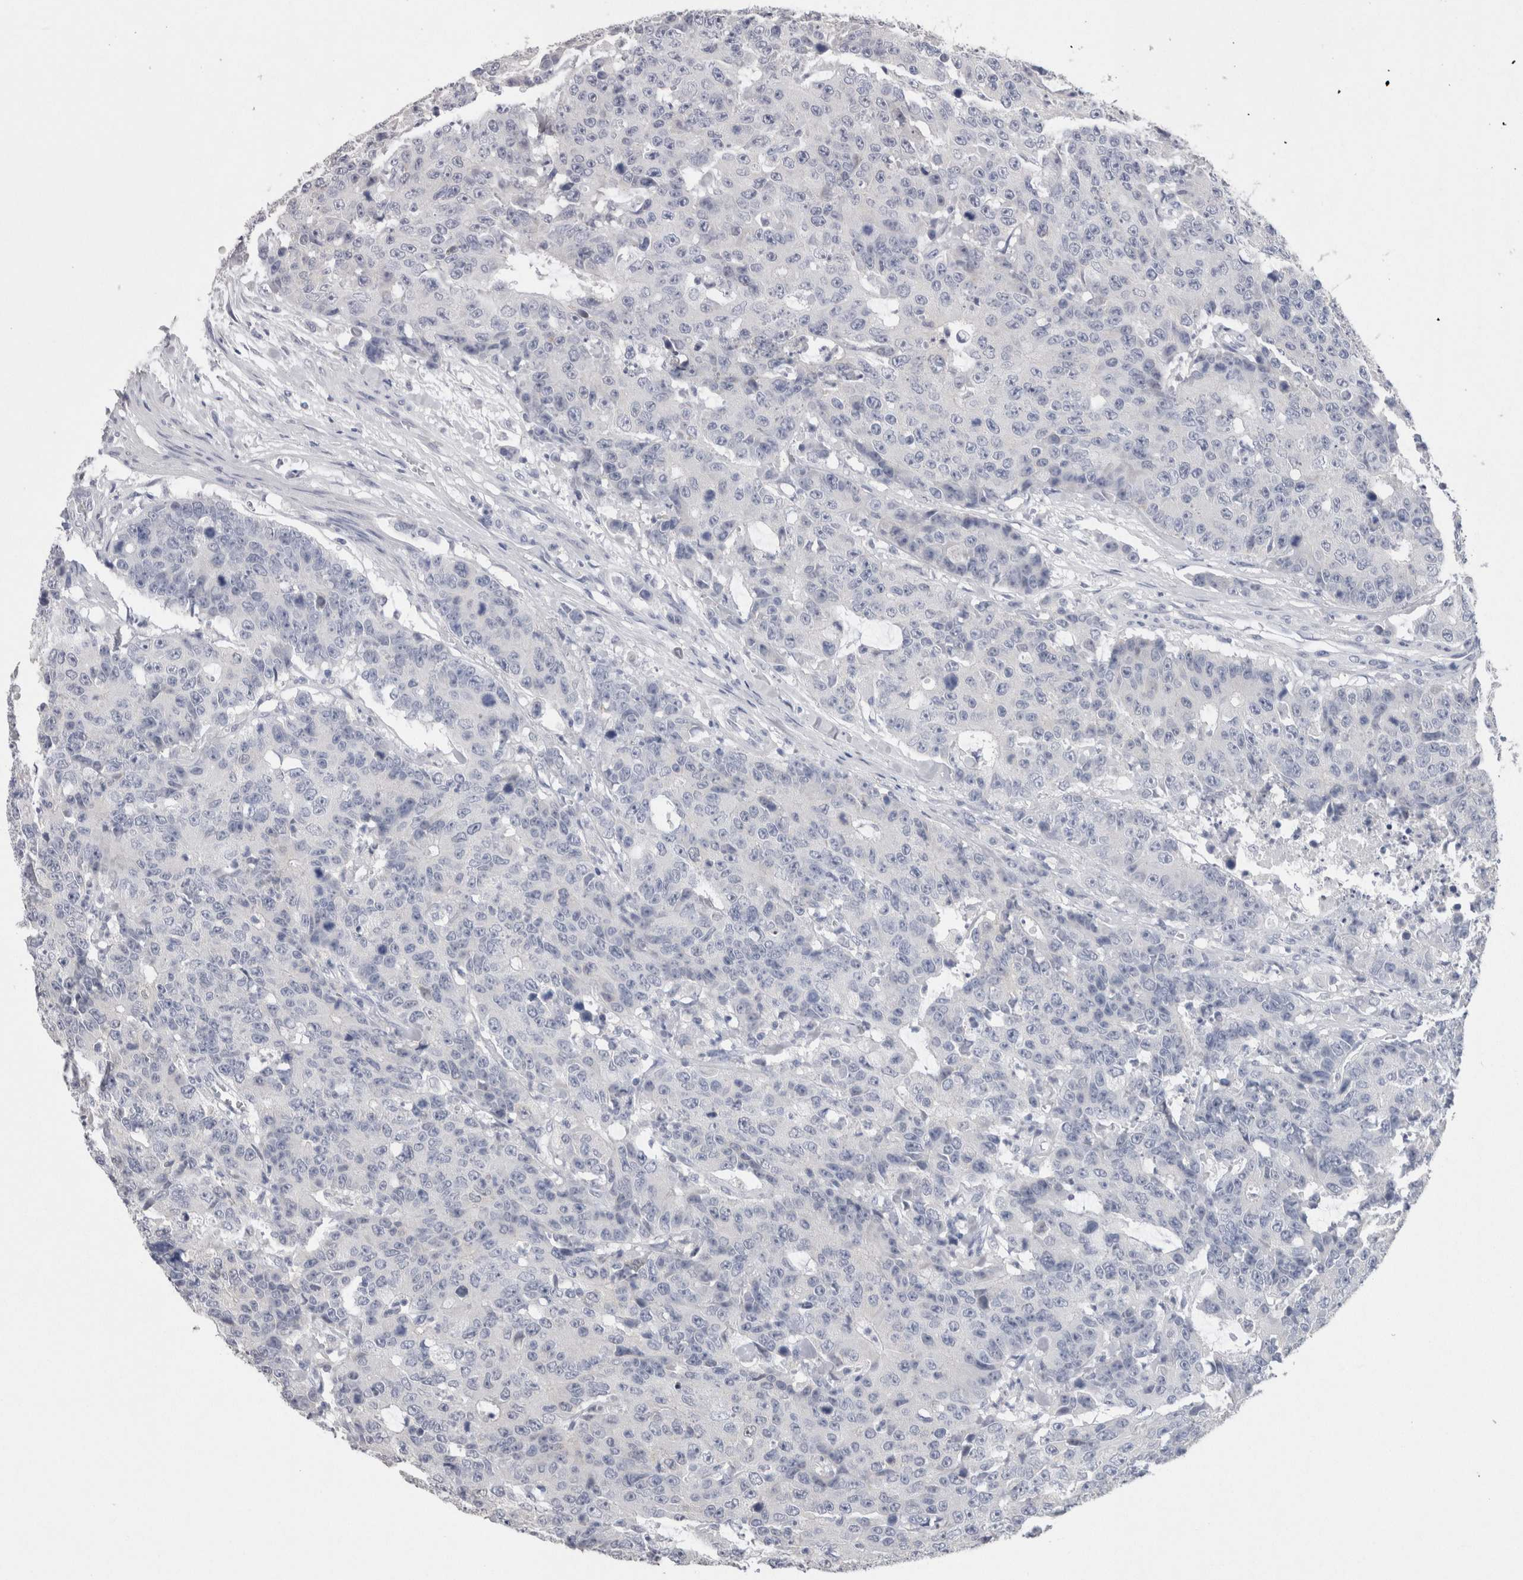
{"staining": {"intensity": "negative", "quantity": "none", "location": "none"}, "tissue": "colorectal cancer", "cell_type": "Tumor cells", "image_type": "cancer", "snomed": [{"axis": "morphology", "description": "Adenocarcinoma, NOS"}, {"axis": "topography", "description": "Colon"}], "caption": "A high-resolution image shows IHC staining of adenocarcinoma (colorectal), which reveals no significant staining in tumor cells. (Stains: DAB (3,3'-diaminobenzidine) IHC with hematoxylin counter stain, Microscopy: brightfield microscopy at high magnification).", "gene": "CA8", "patient": {"sex": "female", "age": 86}}